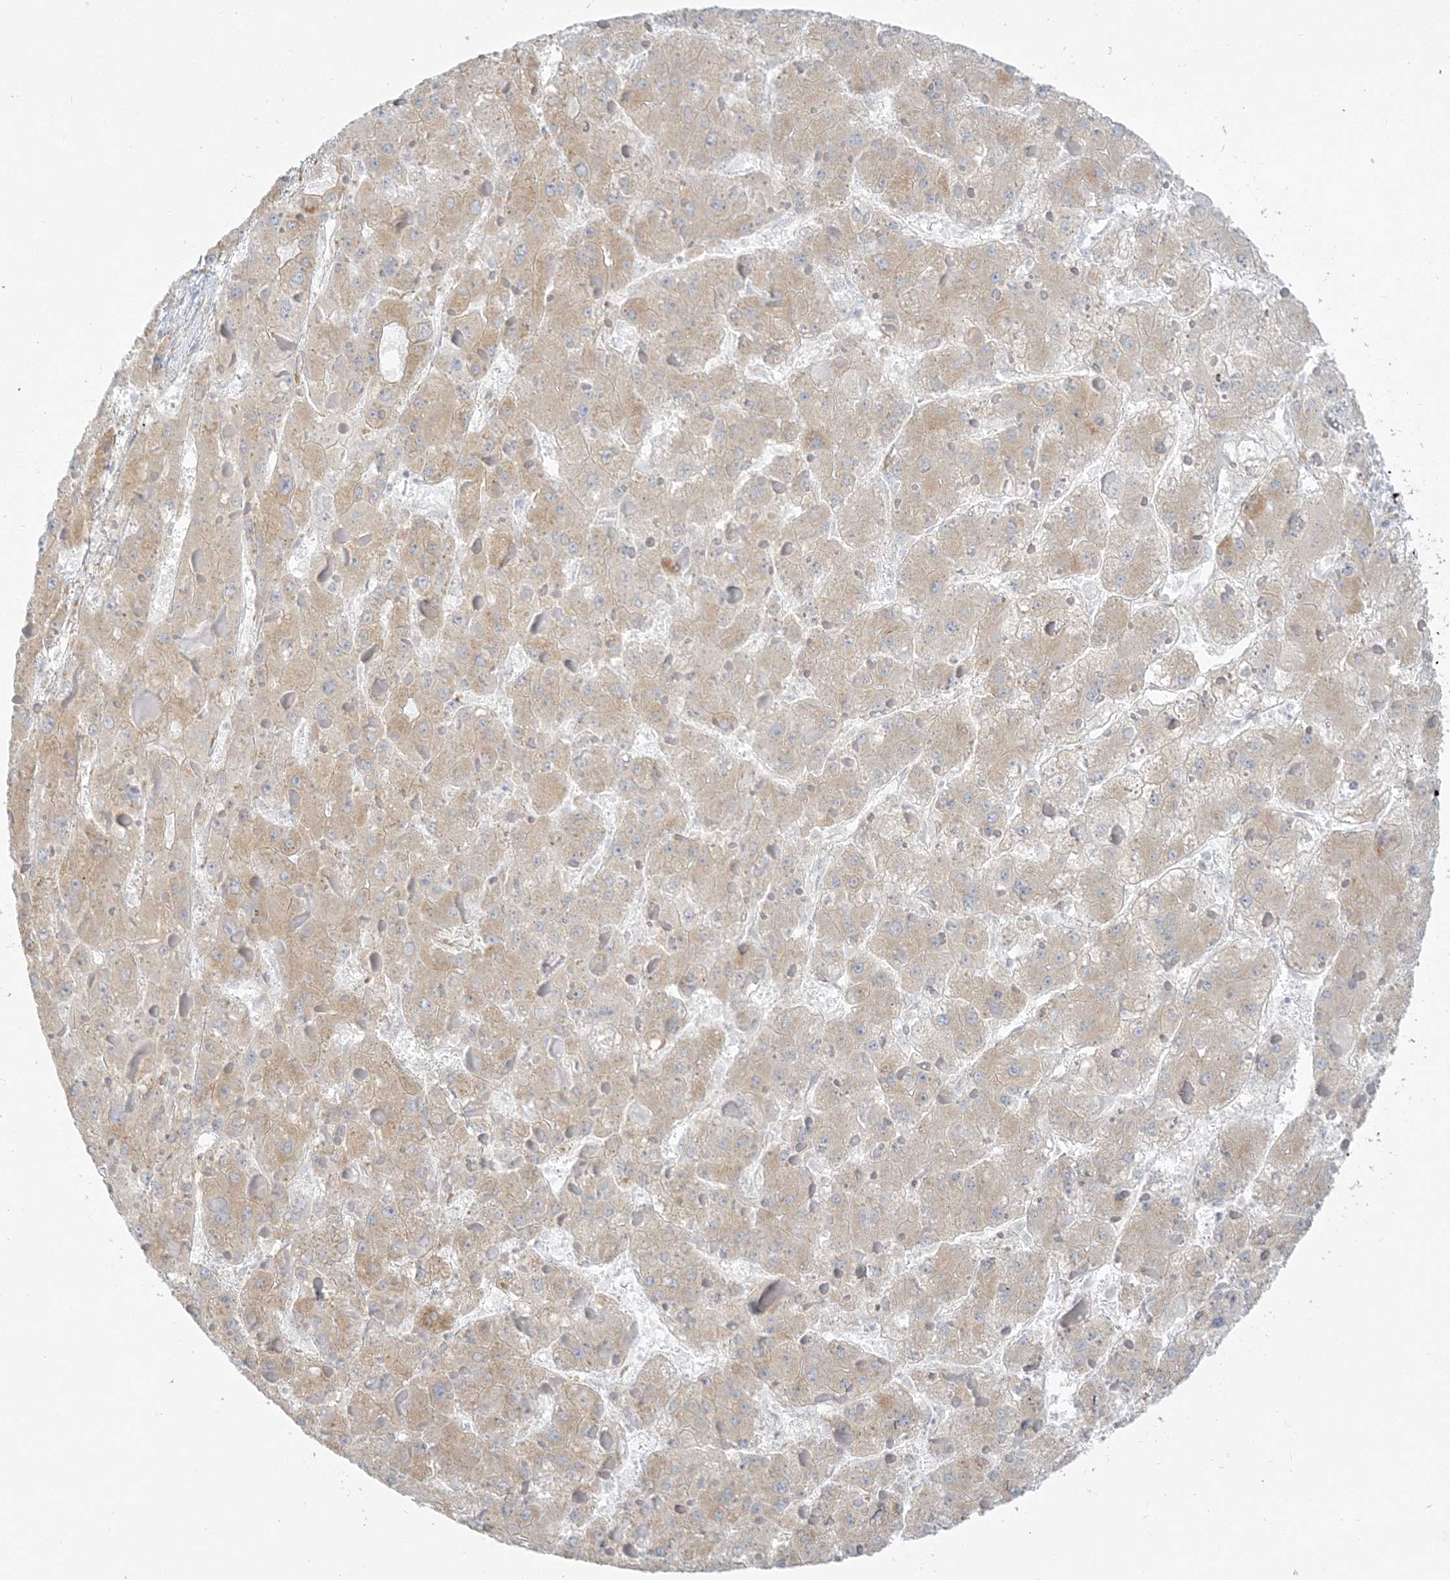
{"staining": {"intensity": "weak", "quantity": "<25%", "location": "cytoplasmic/membranous"}, "tissue": "liver cancer", "cell_type": "Tumor cells", "image_type": "cancer", "snomed": [{"axis": "morphology", "description": "Carcinoma, Hepatocellular, NOS"}, {"axis": "topography", "description": "Liver"}], "caption": "A high-resolution photomicrograph shows immunohistochemistry (IHC) staining of liver cancer (hepatocellular carcinoma), which displays no significant expression in tumor cells.", "gene": "ZC3H6", "patient": {"sex": "female", "age": 73}}